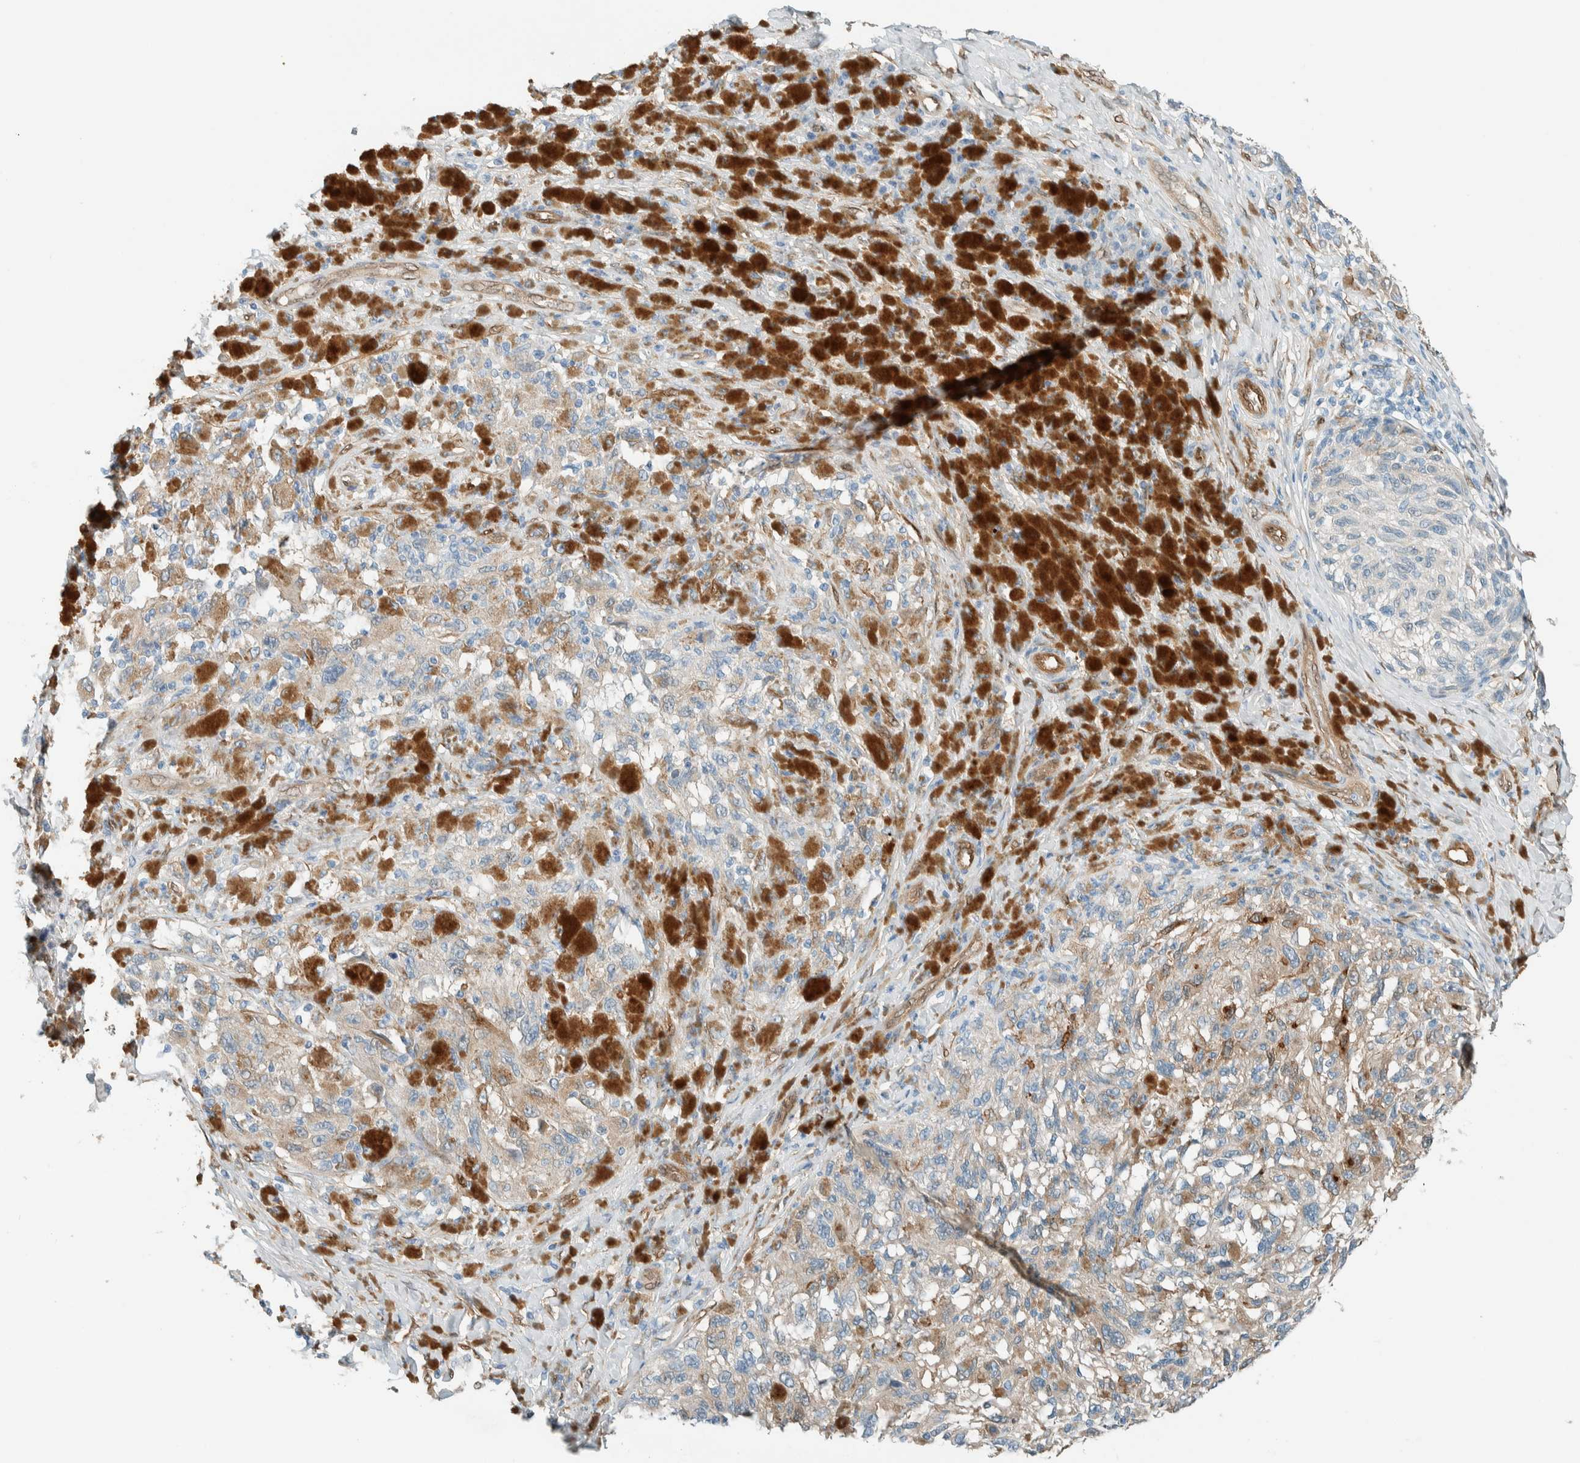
{"staining": {"intensity": "weak", "quantity": "25%-75%", "location": "cytoplasmic/membranous"}, "tissue": "melanoma", "cell_type": "Tumor cells", "image_type": "cancer", "snomed": [{"axis": "morphology", "description": "Malignant melanoma, NOS"}, {"axis": "topography", "description": "Skin"}], "caption": "Protein staining of malignant melanoma tissue exhibits weak cytoplasmic/membranous expression in approximately 25%-75% of tumor cells.", "gene": "NXN", "patient": {"sex": "female", "age": 73}}